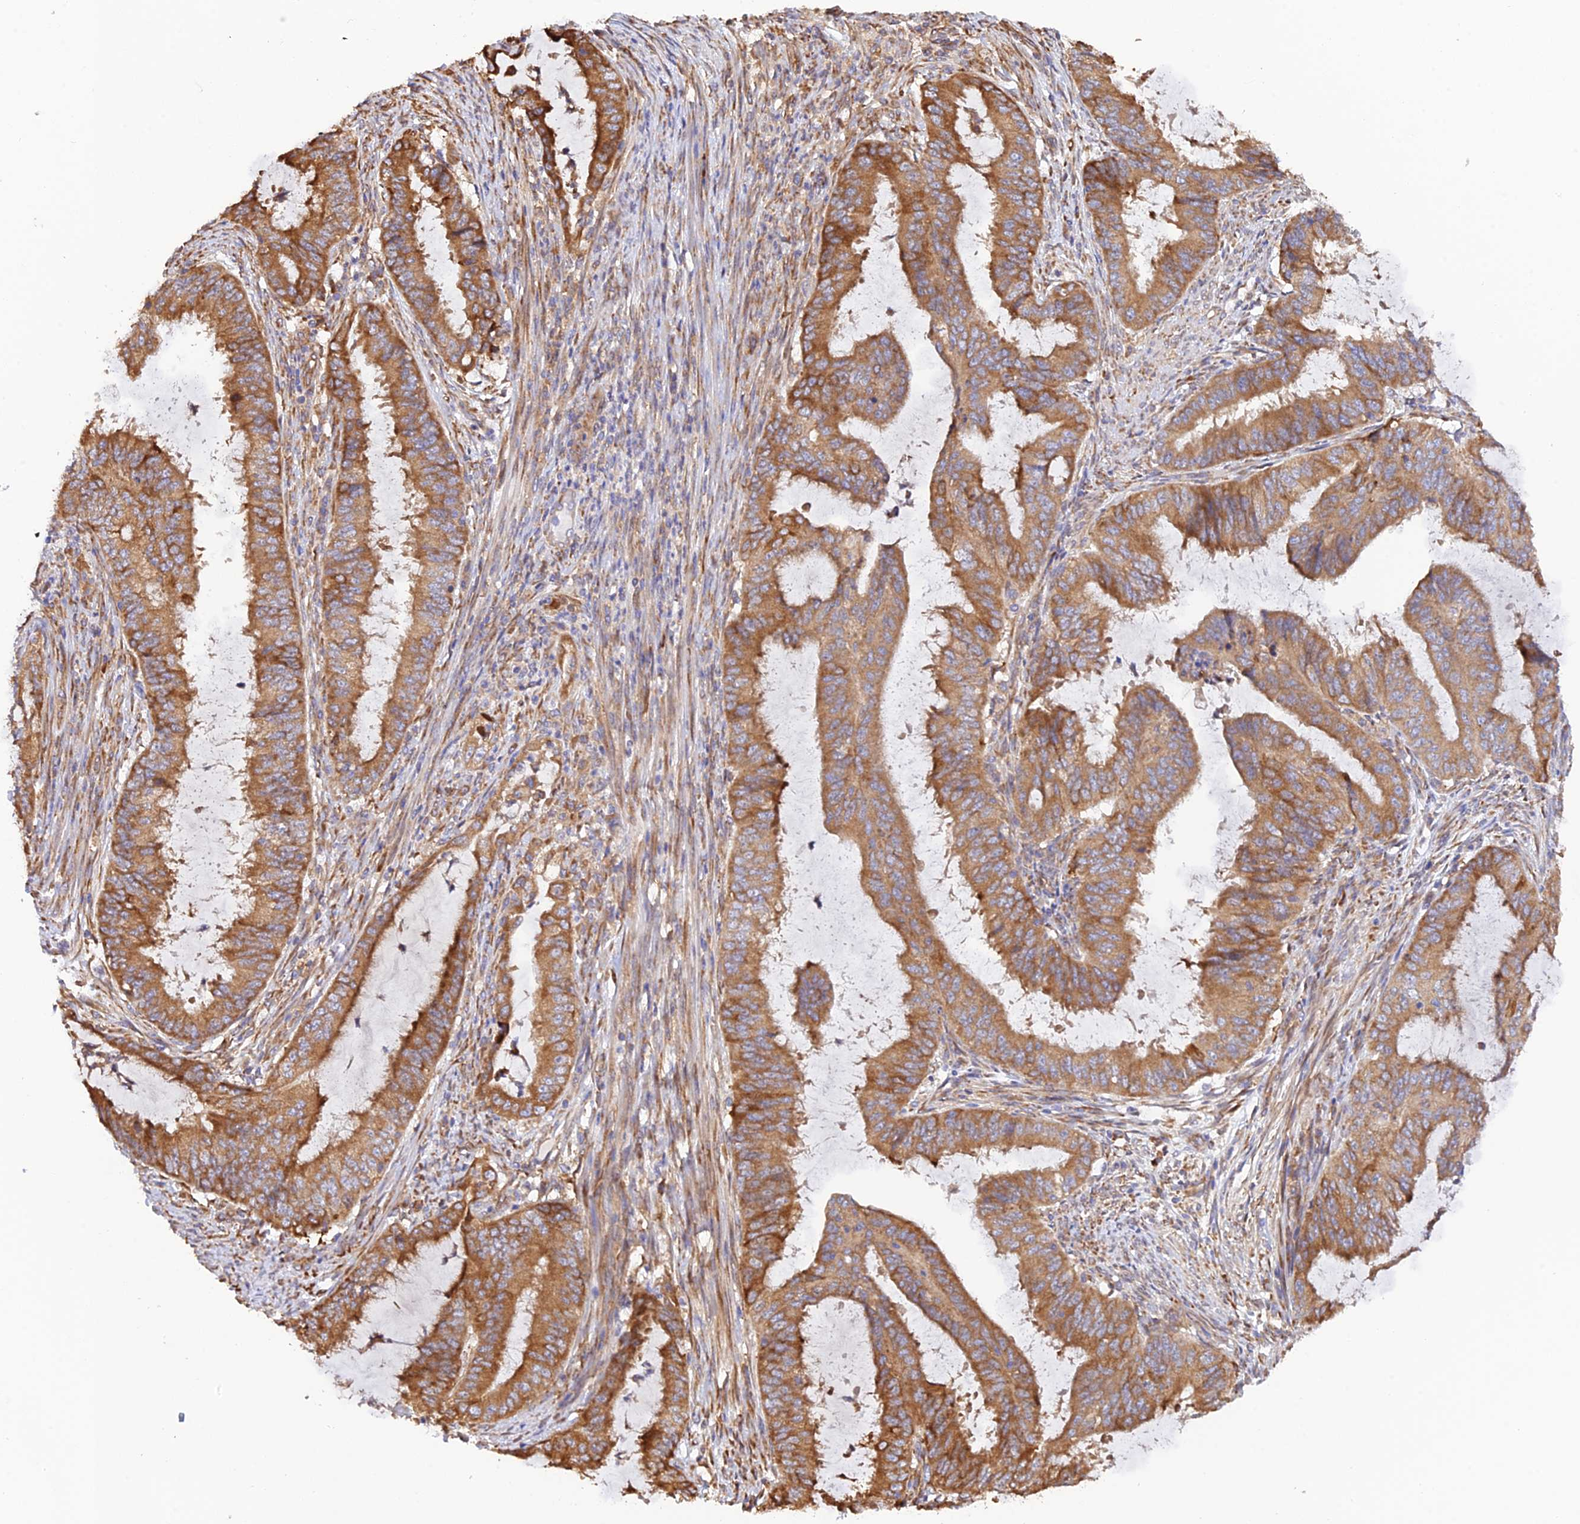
{"staining": {"intensity": "moderate", "quantity": ">75%", "location": "cytoplasmic/membranous"}, "tissue": "endometrial cancer", "cell_type": "Tumor cells", "image_type": "cancer", "snomed": [{"axis": "morphology", "description": "Adenocarcinoma, NOS"}, {"axis": "topography", "description": "Endometrium"}], "caption": "Immunohistochemical staining of human endometrial adenocarcinoma shows medium levels of moderate cytoplasmic/membranous expression in approximately >75% of tumor cells.", "gene": "RPL5", "patient": {"sex": "female", "age": 51}}